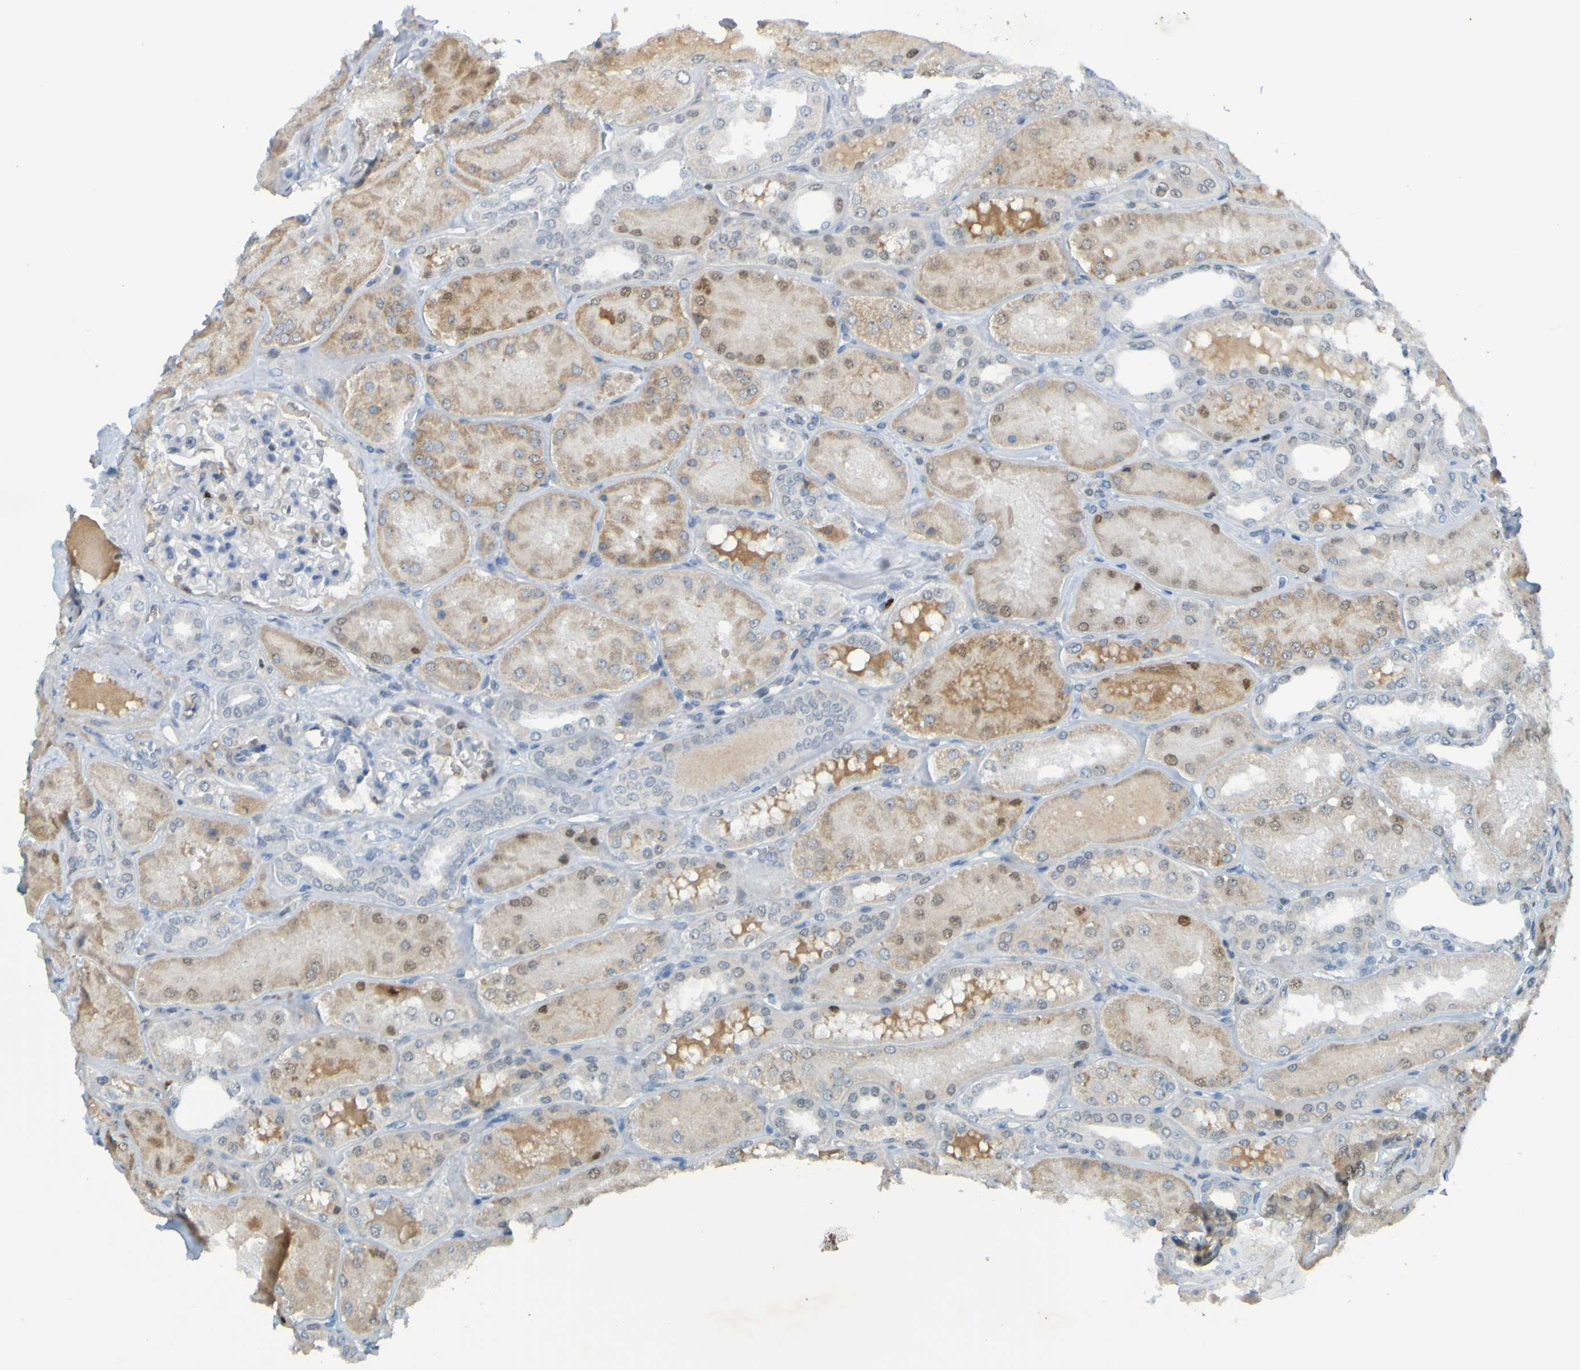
{"staining": {"intensity": "negative", "quantity": "none", "location": "none"}, "tissue": "kidney", "cell_type": "Cells in glomeruli", "image_type": "normal", "snomed": [{"axis": "morphology", "description": "Normal tissue, NOS"}, {"axis": "topography", "description": "Kidney"}], "caption": "Kidney was stained to show a protein in brown. There is no significant positivity in cells in glomeruli. (DAB (3,3'-diaminobenzidine) immunohistochemistry, high magnification).", "gene": "USP36", "patient": {"sex": "female", "age": 56}}